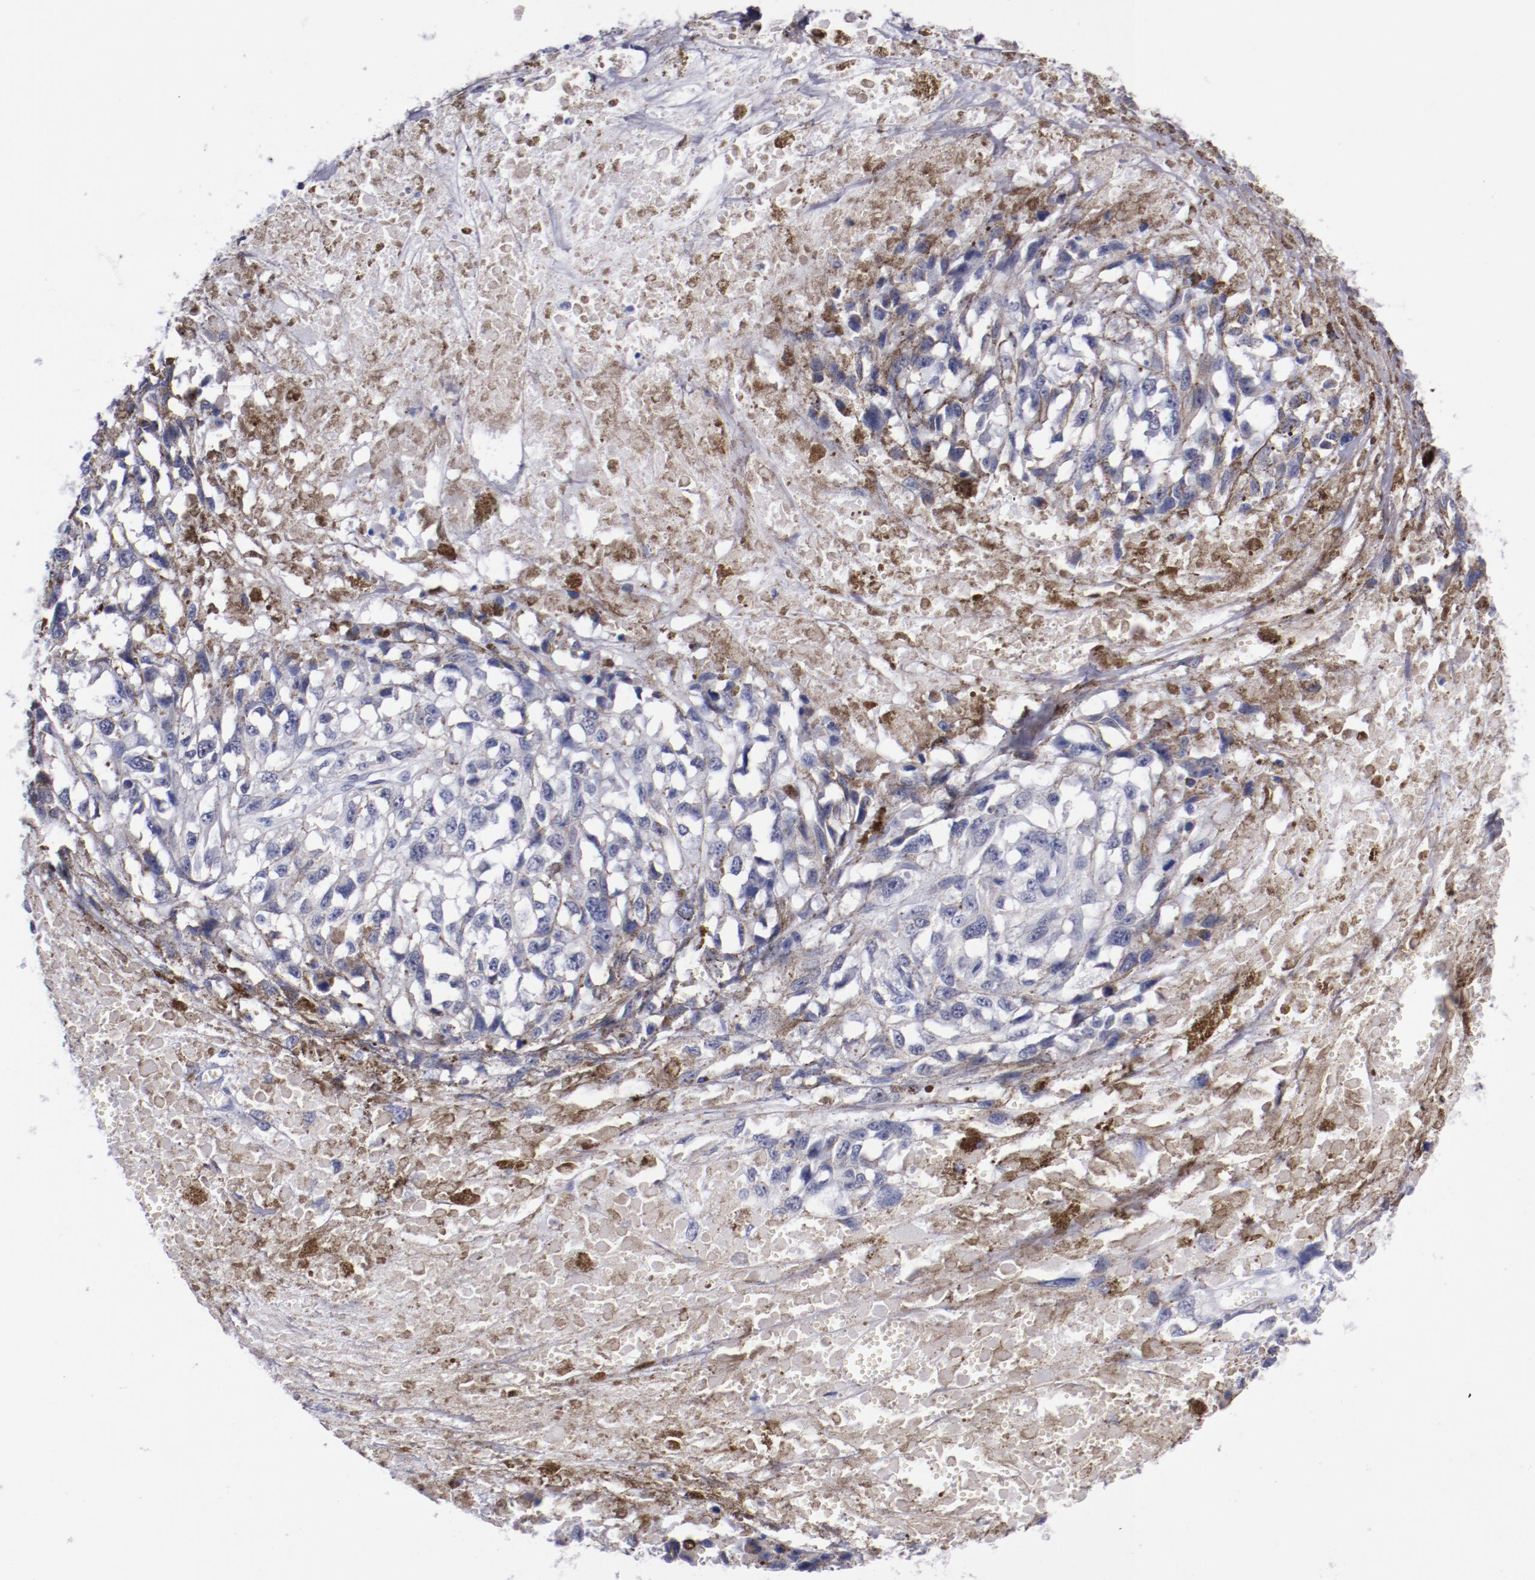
{"staining": {"intensity": "negative", "quantity": "none", "location": "none"}, "tissue": "melanoma", "cell_type": "Tumor cells", "image_type": "cancer", "snomed": [{"axis": "morphology", "description": "Malignant melanoma, Metastatic site"}, {"axis": "topography", "description": "Lymph node"}], "caption": "IHC of melanoma demonstrates no expression in tumor cells.", "gene": "HNF1B", "patient": {"sex": "male", "age": 59}}